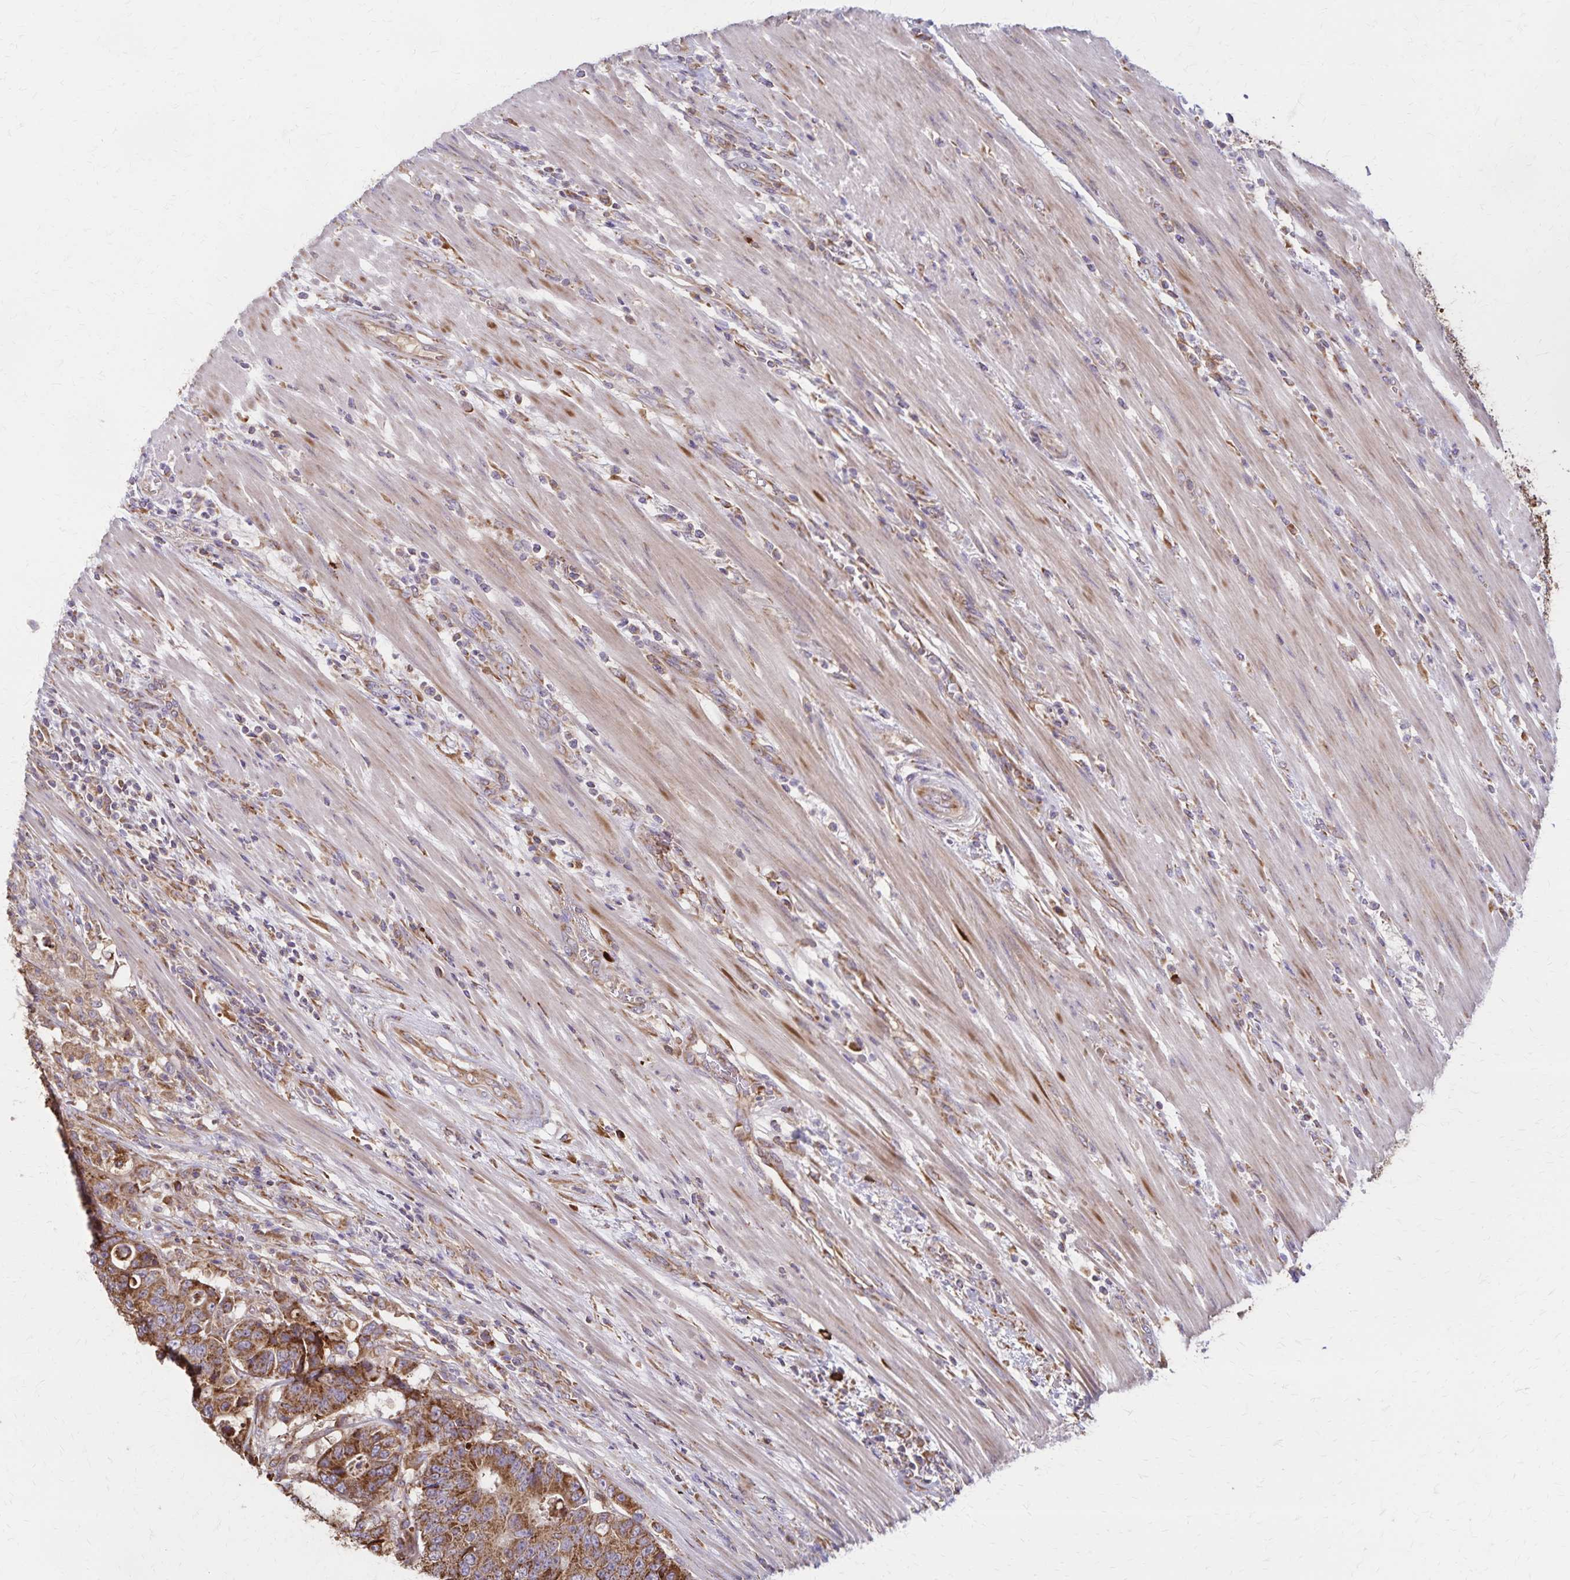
{"staining": {"intensity": "moderate", "quantity": ">75%", "location": "cytoplasmic/membranous"}, "tissue": "colorectal cancer", "cell_type": "Tumor cells", "image_type": "cancer", "snomed": [{"axis": "morphology", "description": "Adenocarcinoma, NOS"}, {"axis": "topography", "description": "Colon"}], "caption": "The image reveals a brown stain indicating the presence of a protein in the cytoplasmic/membranous of tumor cells in colorectal adenocarcinoma. (DAB = brown stain, brightfield microscopy at high magnification).", "gene": "RNF10", "patient": {"sex": "female", "age": 48}}